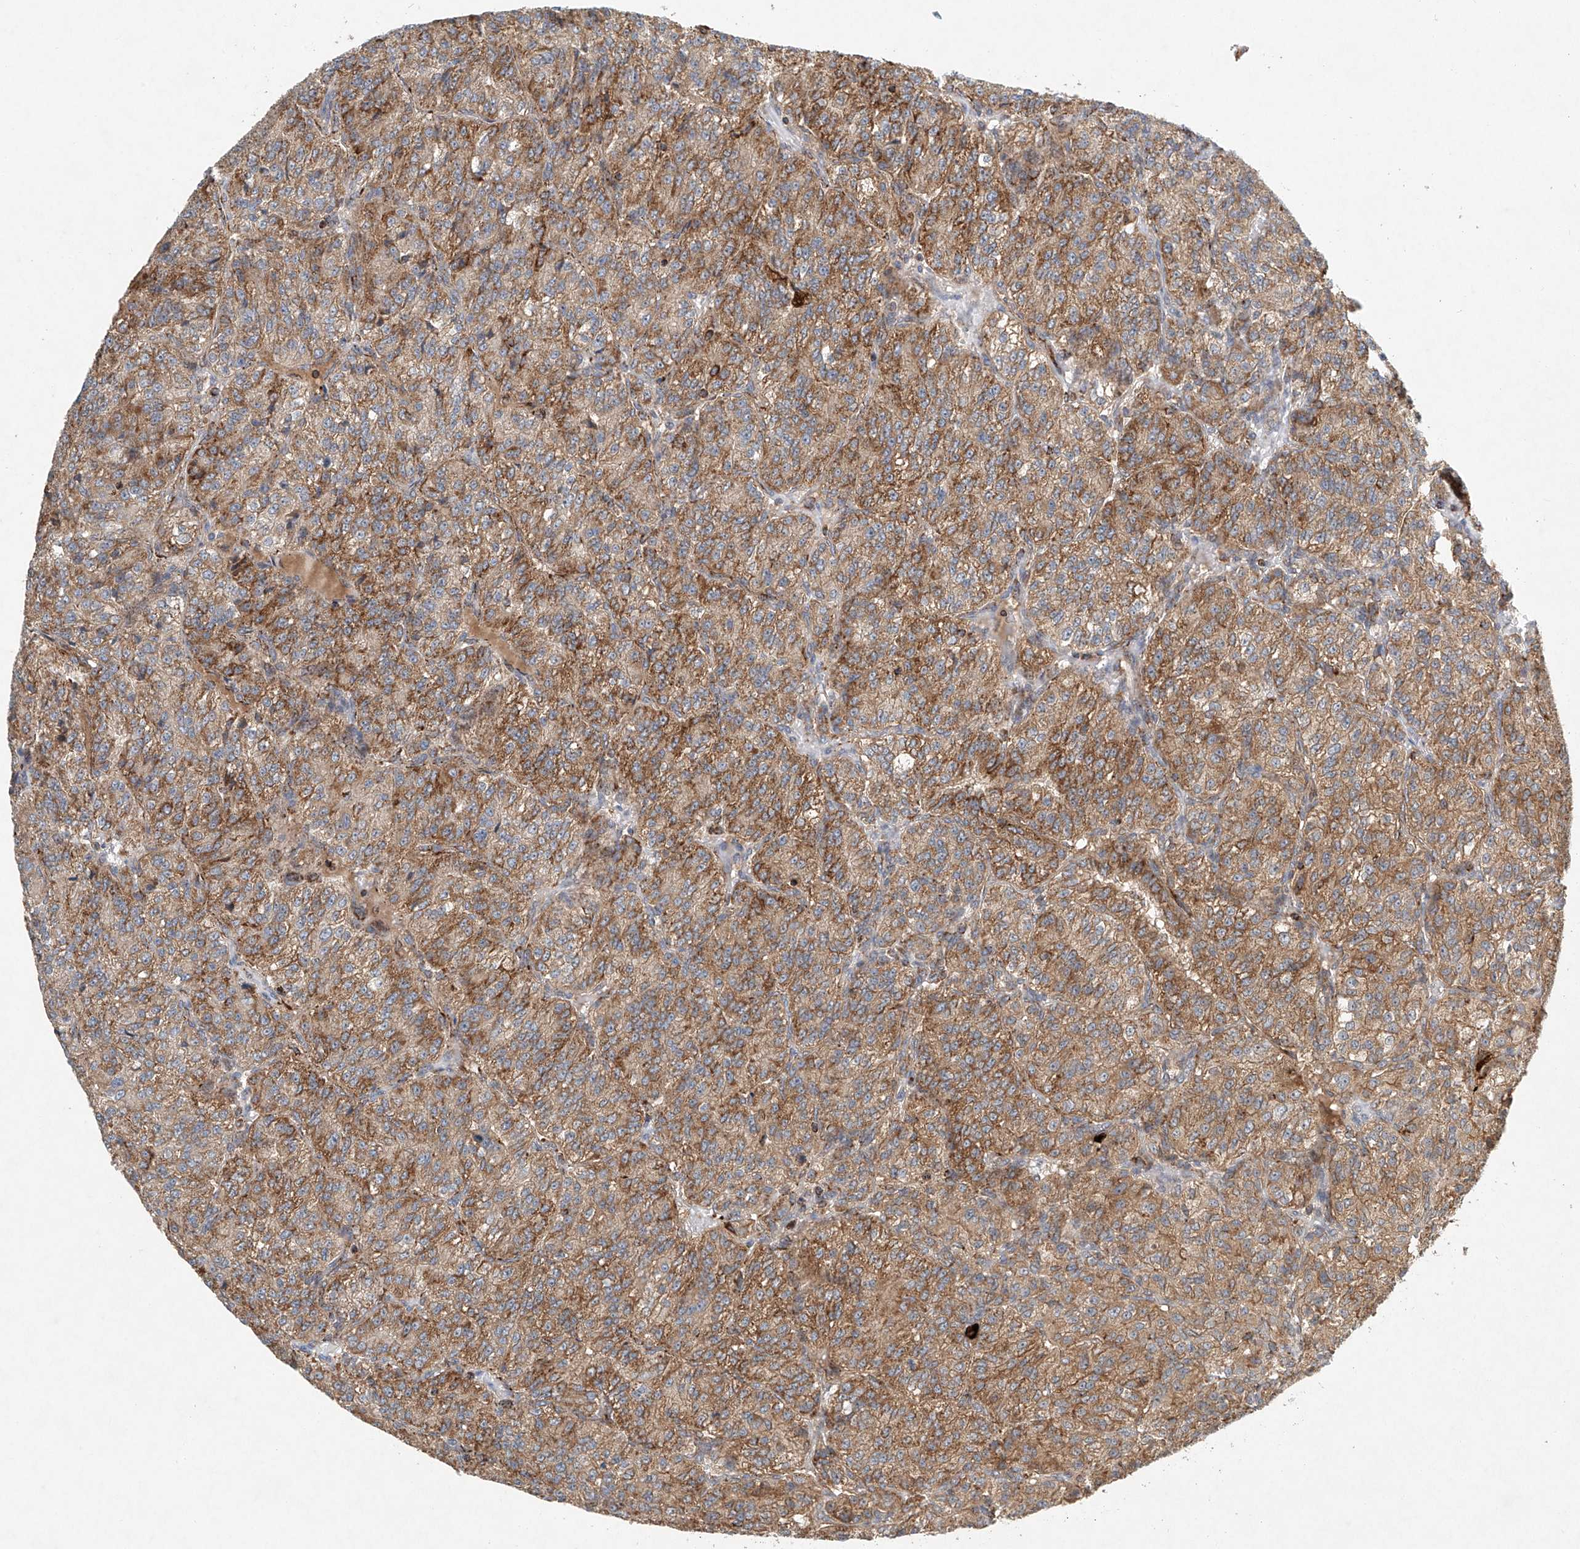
{"staining": {"intensity": "moderate", "quantity": ">75%", "location": "cytoplasmic/membranous"}, "tissue": "renal cancer", "cell_type": "Tumor cells", "image_type": "cancer", "snomed": [{"axis": "morphology", "description": "Adenocarcinoma, NOS"}, {"axis": "topography", "description": "Kidney"}], "caption": "Immunohistochemistry (IHC) of human renal cancer (adenocarcinoma) reveals medium levels of moderate cytoplasmic/membranous positivity in approximately >75% of tumor cells. (brown staining indicates protein expression, while blue staining denotes nuclei).", "gene": "DCAF11", "patient": {"sex": "female", "age": 63}}